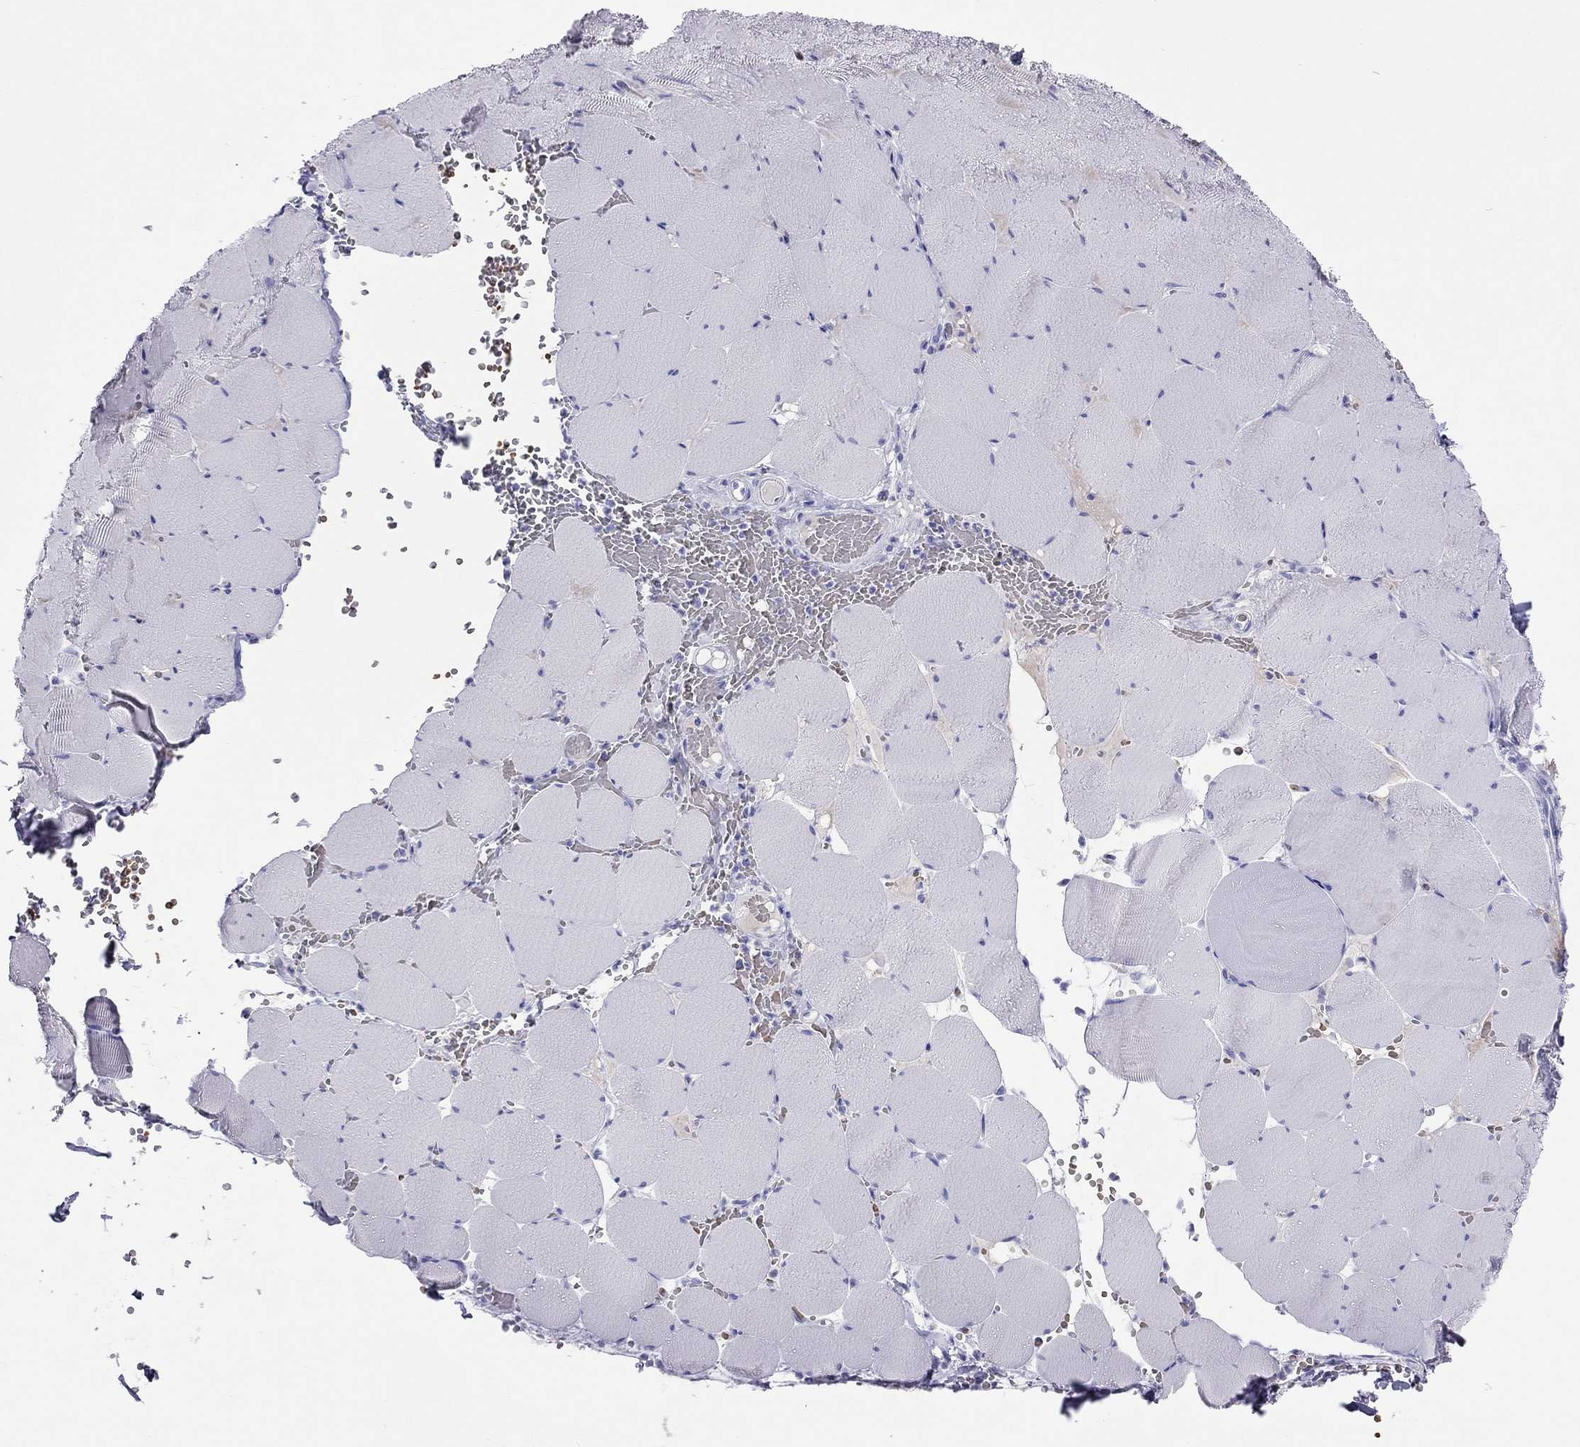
{"staining": {"intensity": "negative", "quantity": "none", "location": "none"}, "tissue": "skeletal muscle", "cell_type": "Myocytes", "image_type": "normal", "snomed": [{"axis": "morphology", "description": "Normal tissue, NOS"}, {"axis": "morphology", "description": "Malignant melanoma, Metastatic site"}, {"axis": "topography", "description": "Skeletal muscle"}], "caption": "Immunohistochemistry histopathology image of unremarkable human skeletal muscle stained for a protein (brown), which shows no expression in myocytes.", "gene": "PTPRN", "patient": {"sex": "male", "age": 50}}